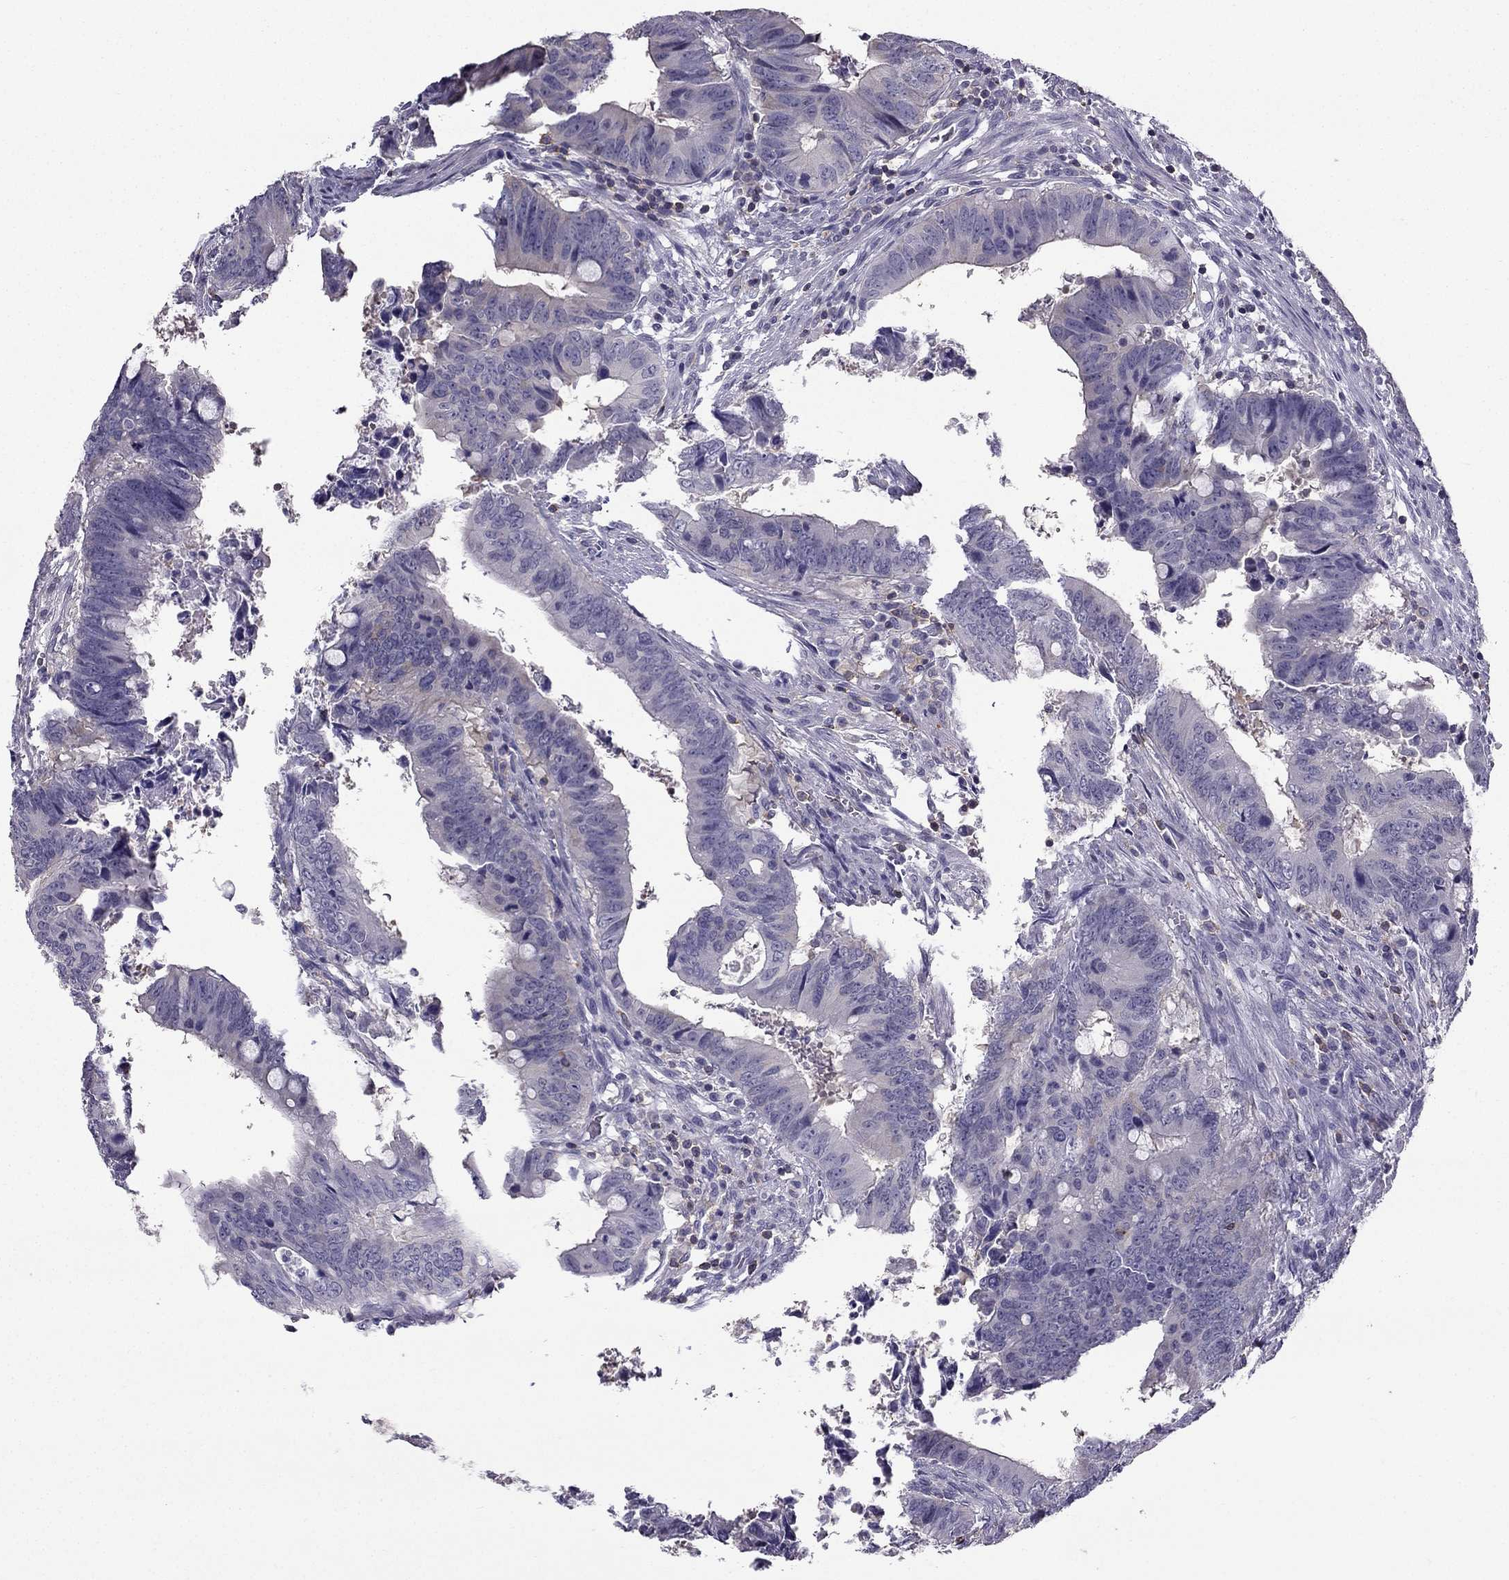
{"staining": {"intensity": "negative", "quantity": "none", "location": "none"}, "tissue": "colorectal cancer", "cell_type": "Tumor cells", "image_type": "cancer", "snomed": [{"axis": "morphology", "description": "Adenocarcinoma, NOS"}, {"axis": "topography", "description": "Colon"}], "caption": "An image of human colorectal adenocarcinoma is negative for staining in tumor cells. The staining is performed using DAB (3,3'-diaminobenzidine) brown chromogen with nuclei counter-stained in using hematoxylin.", "gene": "CCK", "patient": {"sex": "female", "age": 82}}